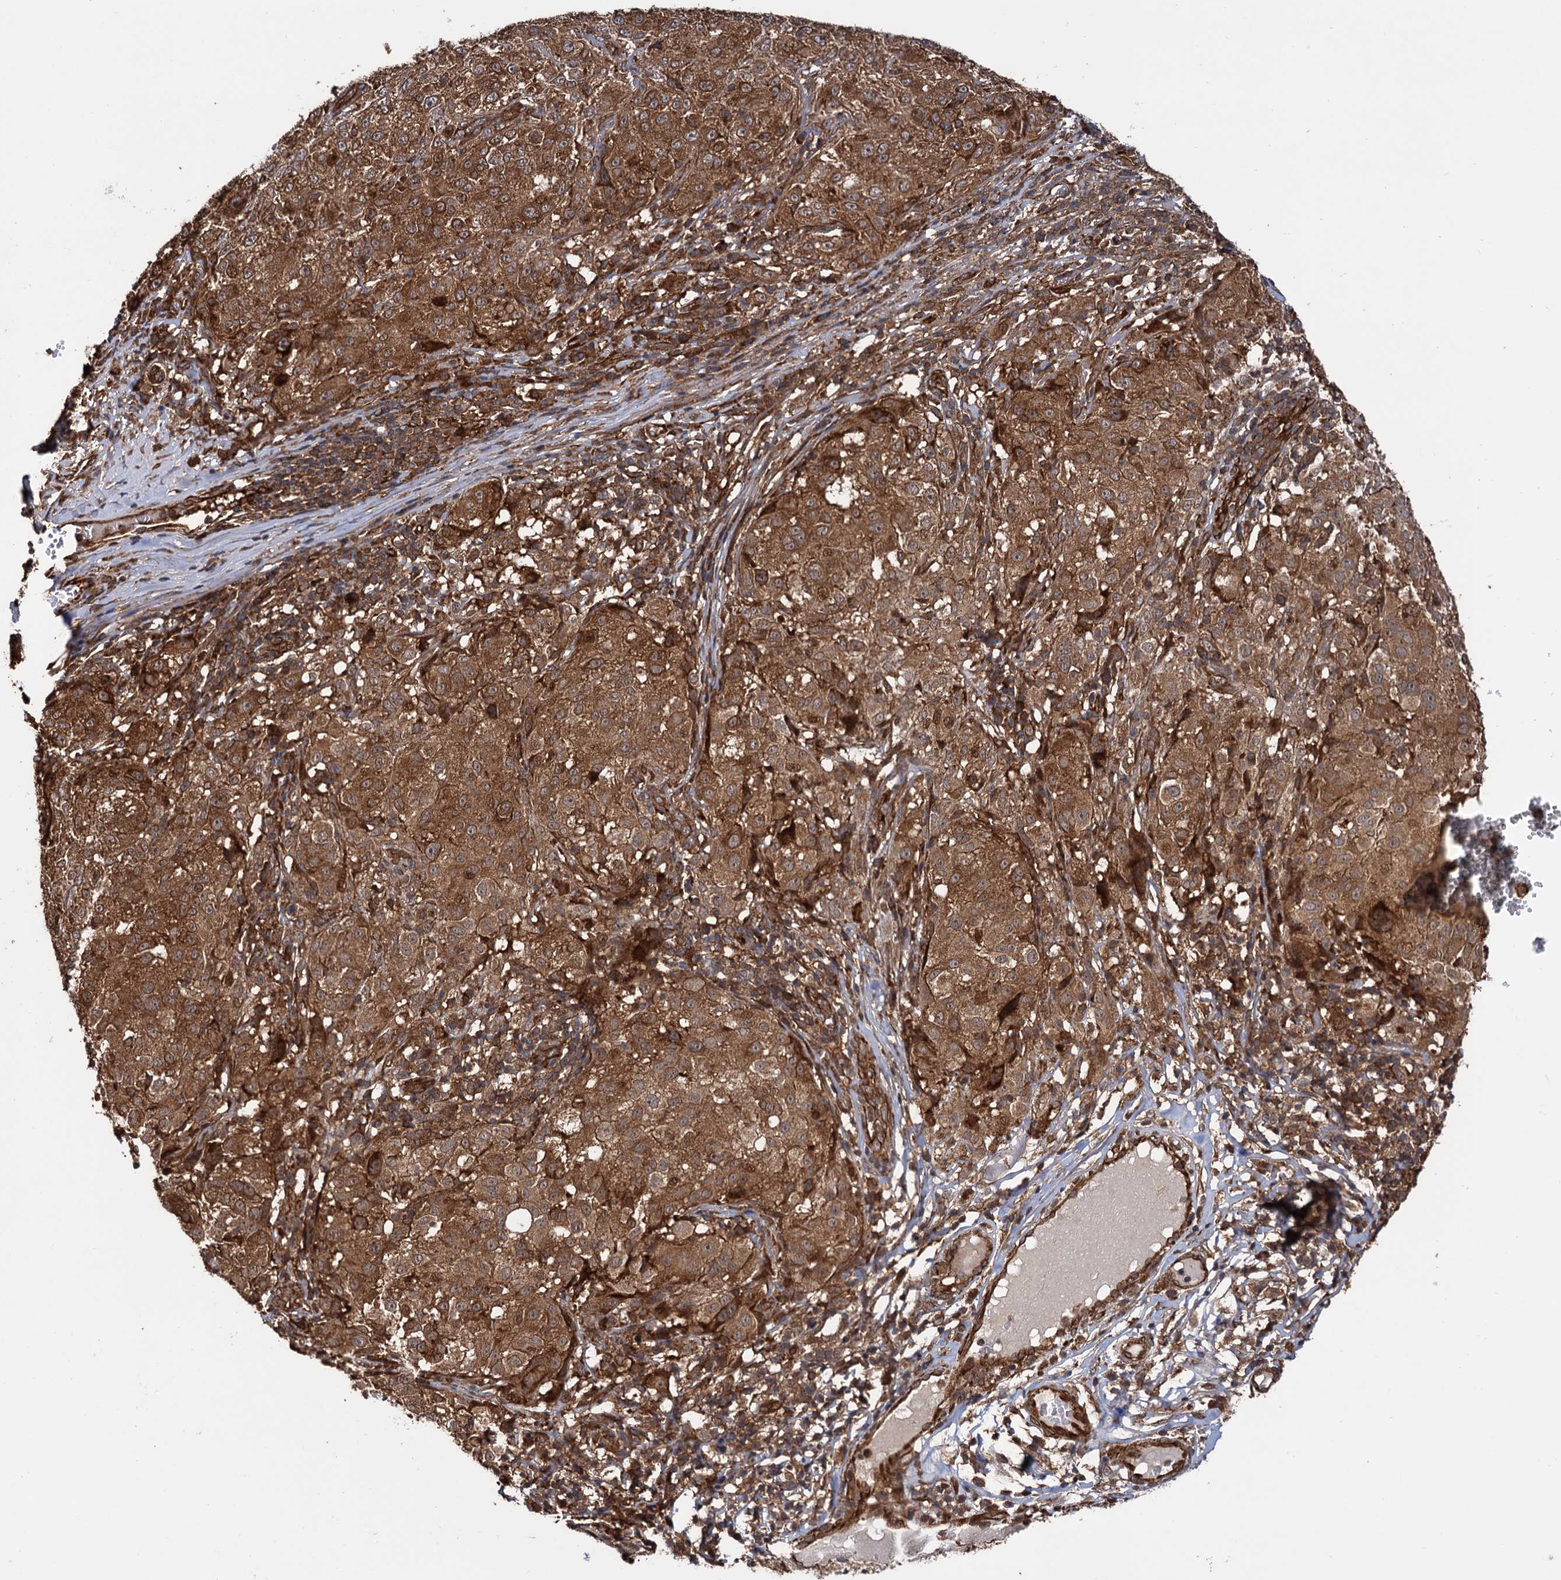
{"staining": {"intensity": "moderate", "quantity": ">75%", "location": "cytoplasmic/membranous"}, "tissue": "melanoma", "cell_type": "Tumor cells", "image_type": "cancer", "snomed": [{"axis": "morphology", "description": "Necrosis, NOS"}, {"axis": "morphology", "description": "Malignant melanoma, NOS"}, {"axis": "topography", "description": "Skin"}], "caption": "Tumor cells display moderate cytoplasmic/membranous positivity in approximately >75% of cells in melanoma.", "gene": "ATP8B4", "patient": {"sex": "female", "age": 87}}